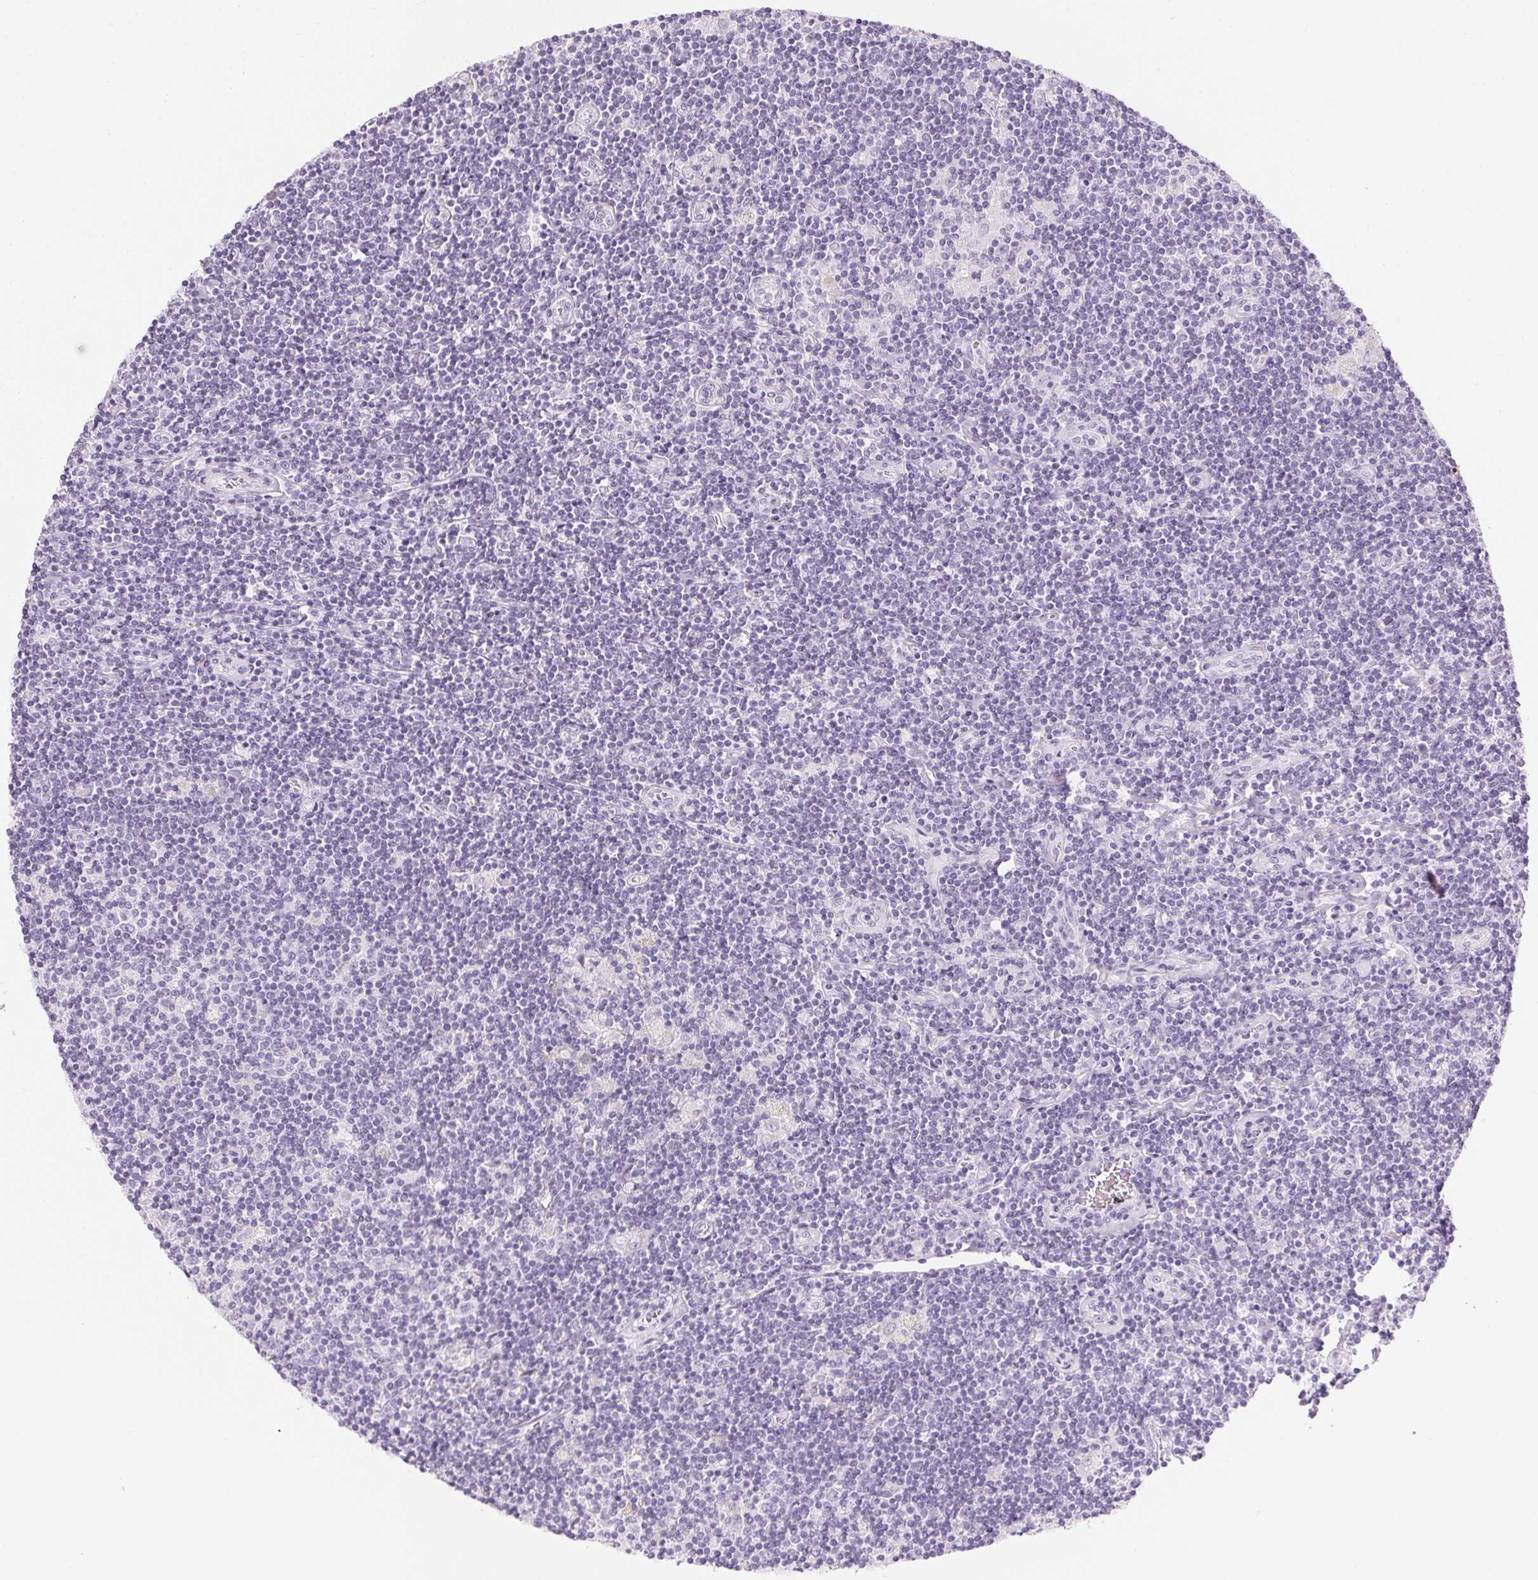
{"staining": {"intensity": "negative", "quantity": "none", "location": "none"}, "tissue": "lymphoma", "cell_type": "Tumor cells", "image_type": "cancer", "snomed": [{"axis": "morphology", "description": "Hodgkin's disease, NOS"}, {"axis": "topography", "description": "Lymph node"}], "caption": "Protein analysis of Hodgkin's disease shows no significant staining in tumor cells. (Immunohistochemistry (ihc), brightfield microscopy, high magnification).", "gene": "IGFBP1", "patient": {"sex": "male", "age": 40}}